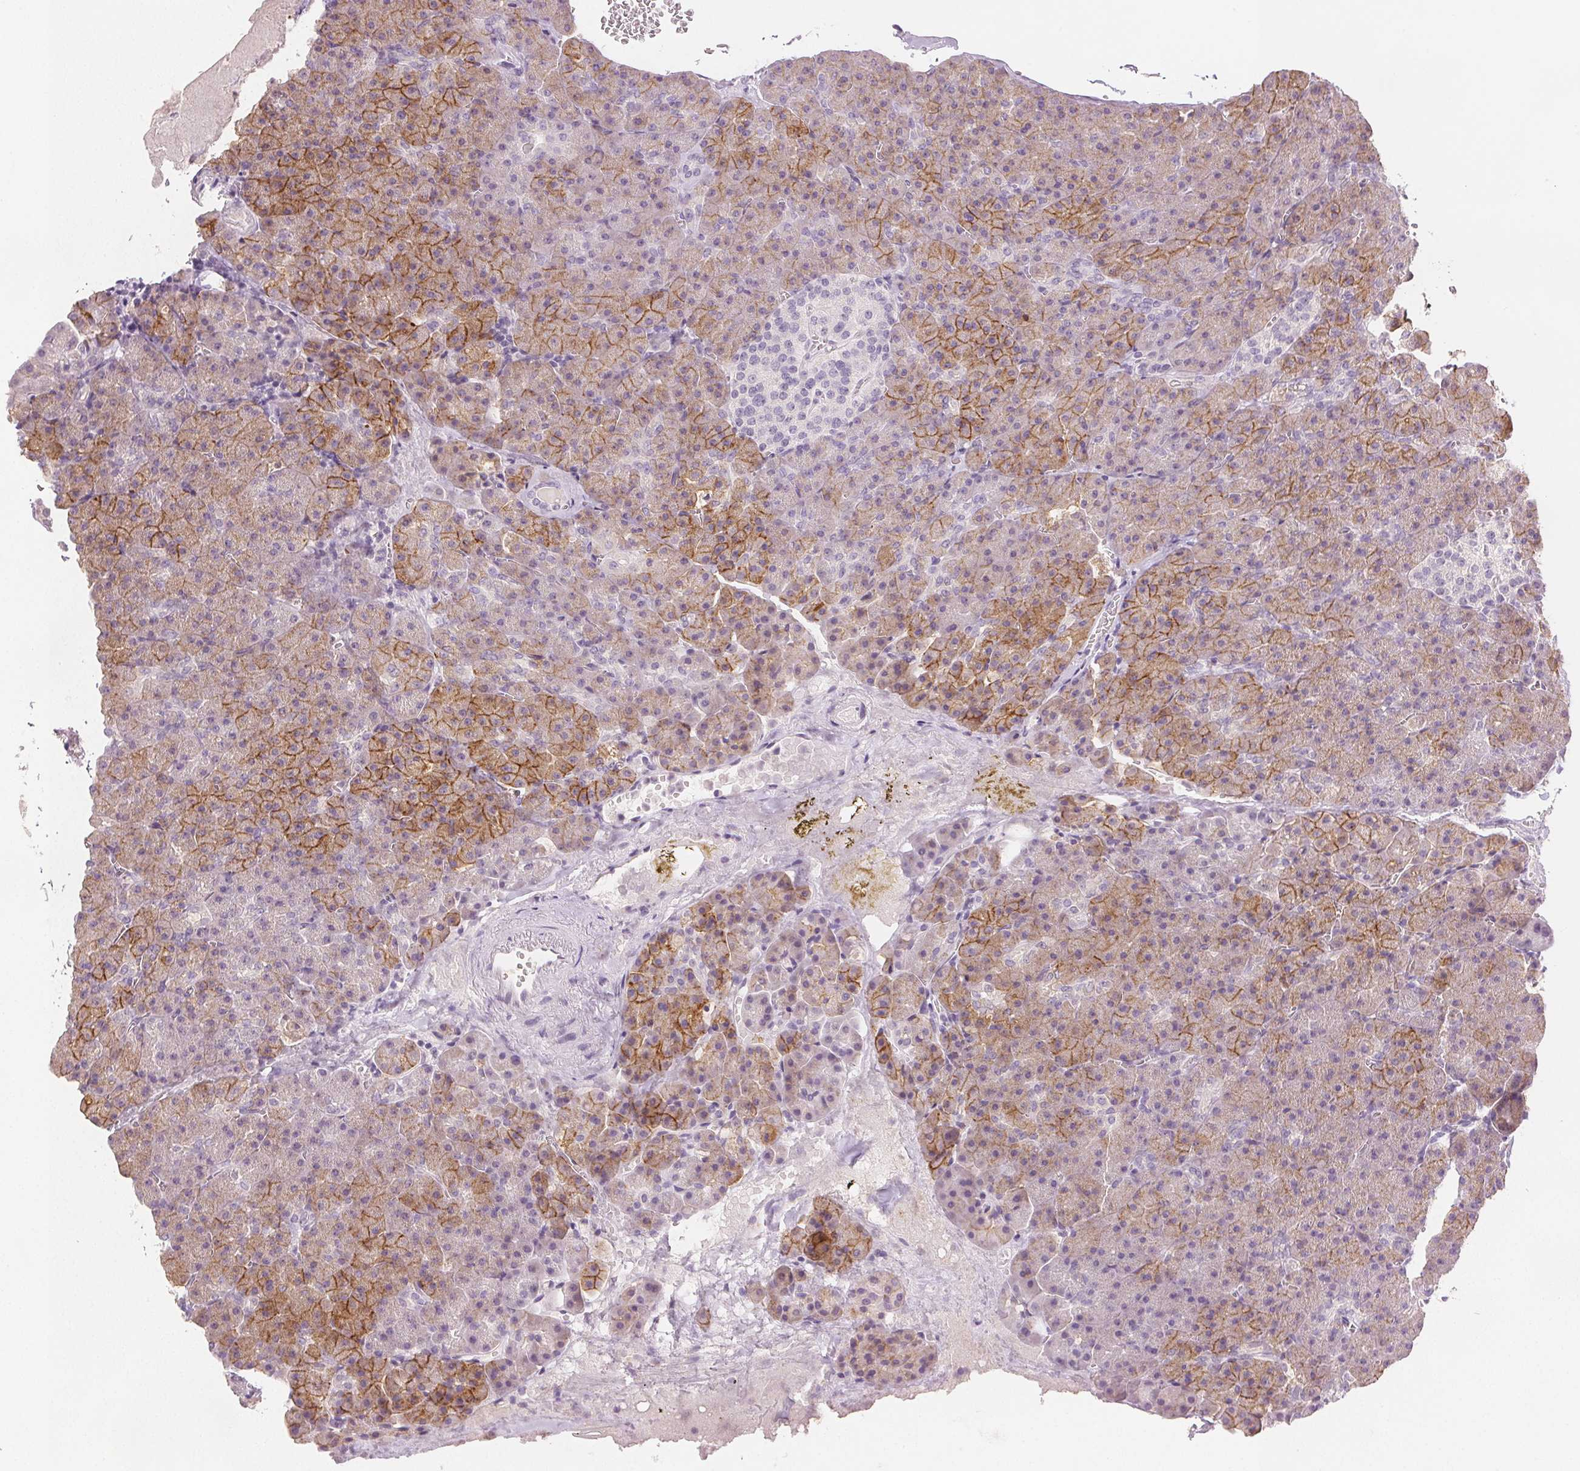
{"staining": {"intensity": "moderate", "quantity": "25%-75%", "location": "cytoplasmic/membranous"}, "tissue": "pancreas", "cell_type": "Exocrine glandular cells", "image_type": "normal", "snomed": [{"axis": "morphology", "description": "Normal tissue, NOS"}, {"axis": "topography", "description": "Pancreas"}], "caption": "Protein staining of unremarkable pancreas exhibits moderate cytoplasmic/membranous expression in approximately 25%-75% of exocrine glandular cells.", "gene": "CA12", "patient": {"sex": "female", "age": 74}}